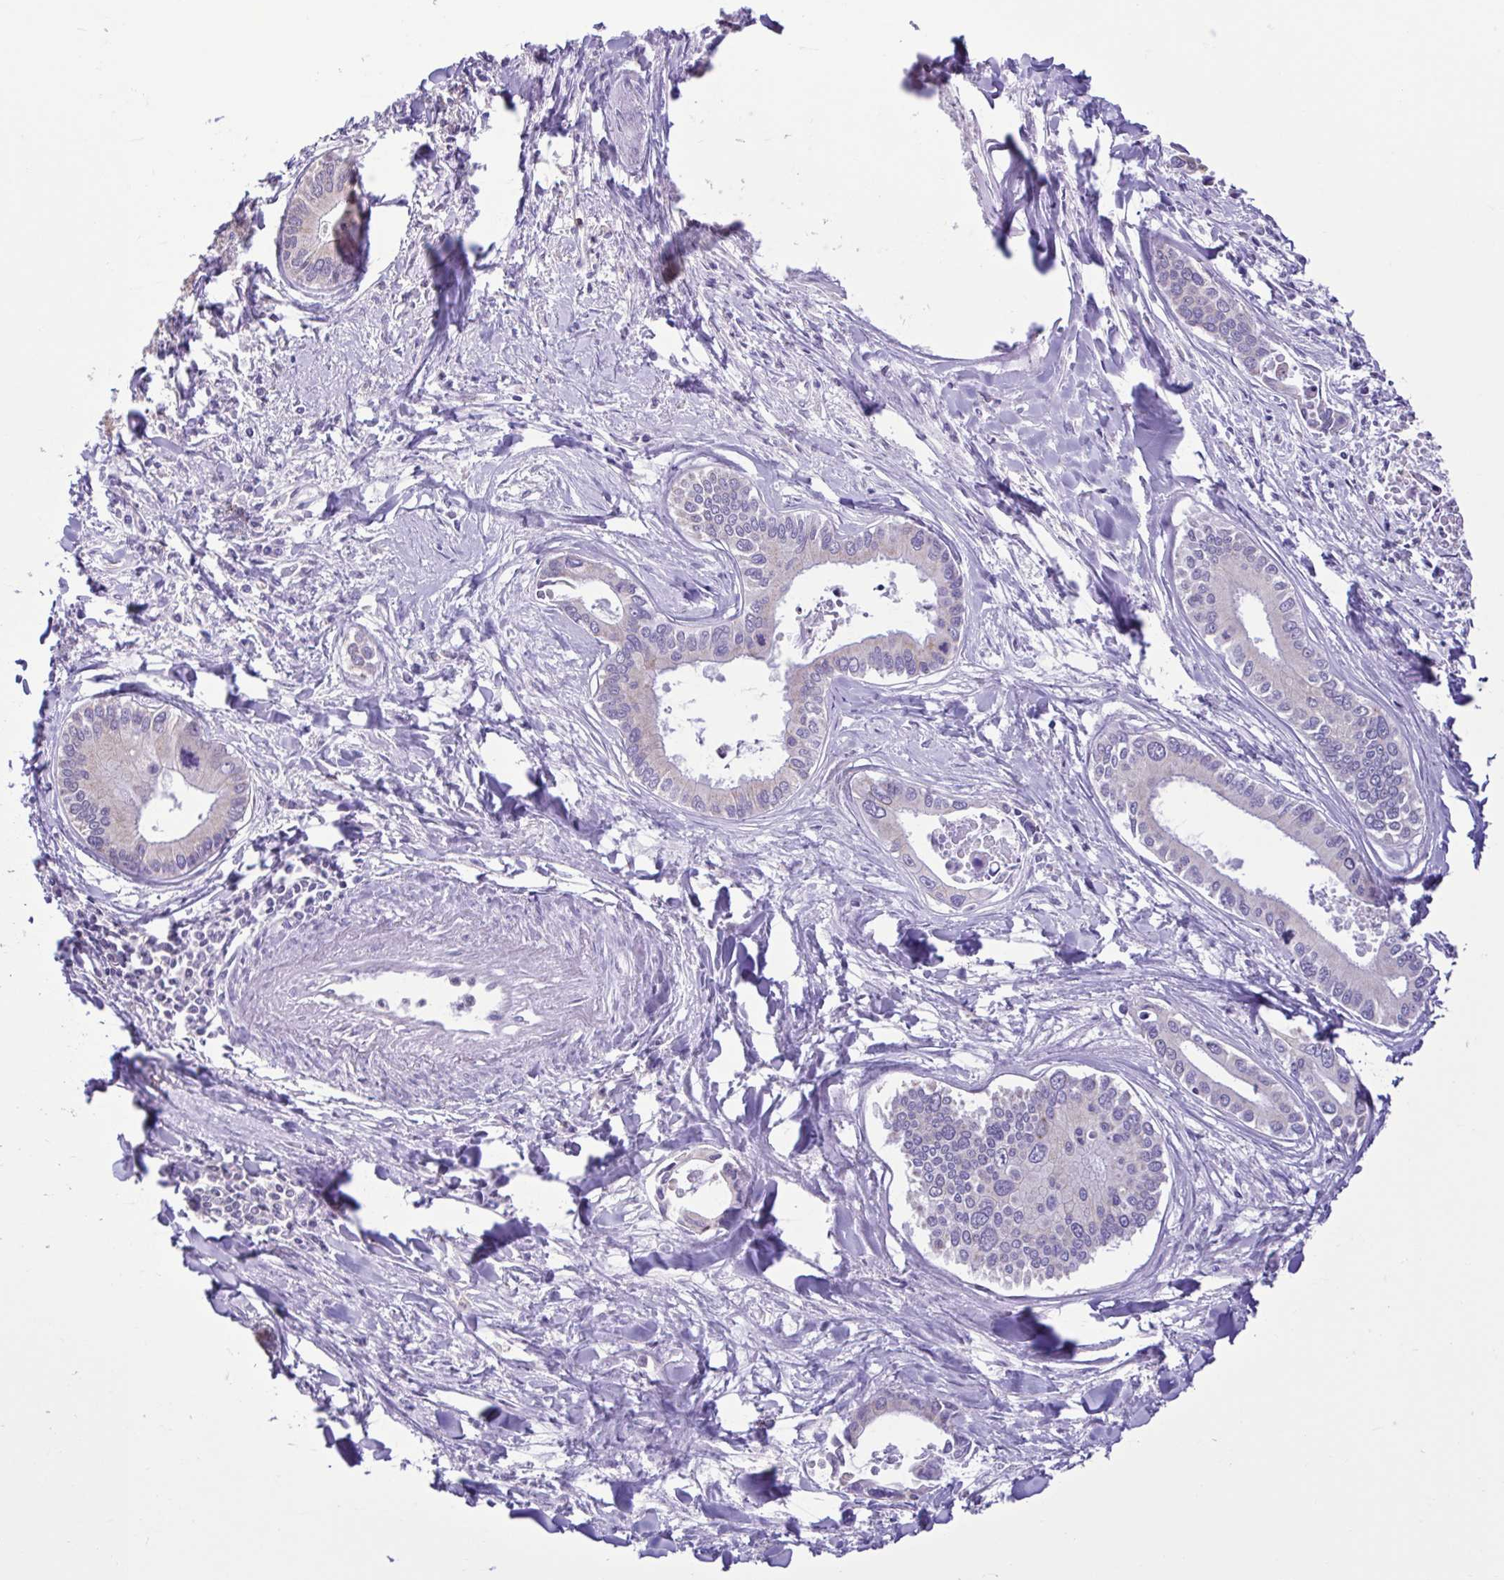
{"staining": {"intensity": "weak", "quantity": "<25%", "location": "cytoplasmic/membranous"}, "tissue": "liver cancer", "cell_type": "Tumor cells", "image_type": "cancer", "snomed": [{"axis": "morphology", "description": "Cholangiocarcinoma"}, {"axis": "topography", "description": "Liver"}], "caption": "Micrograph shows no significant protein positivity in tumor cells of liver cancer (cholangiocarcinoma).", "gene": "CBY2", "patient": {"sex": "male", "age": 66}}